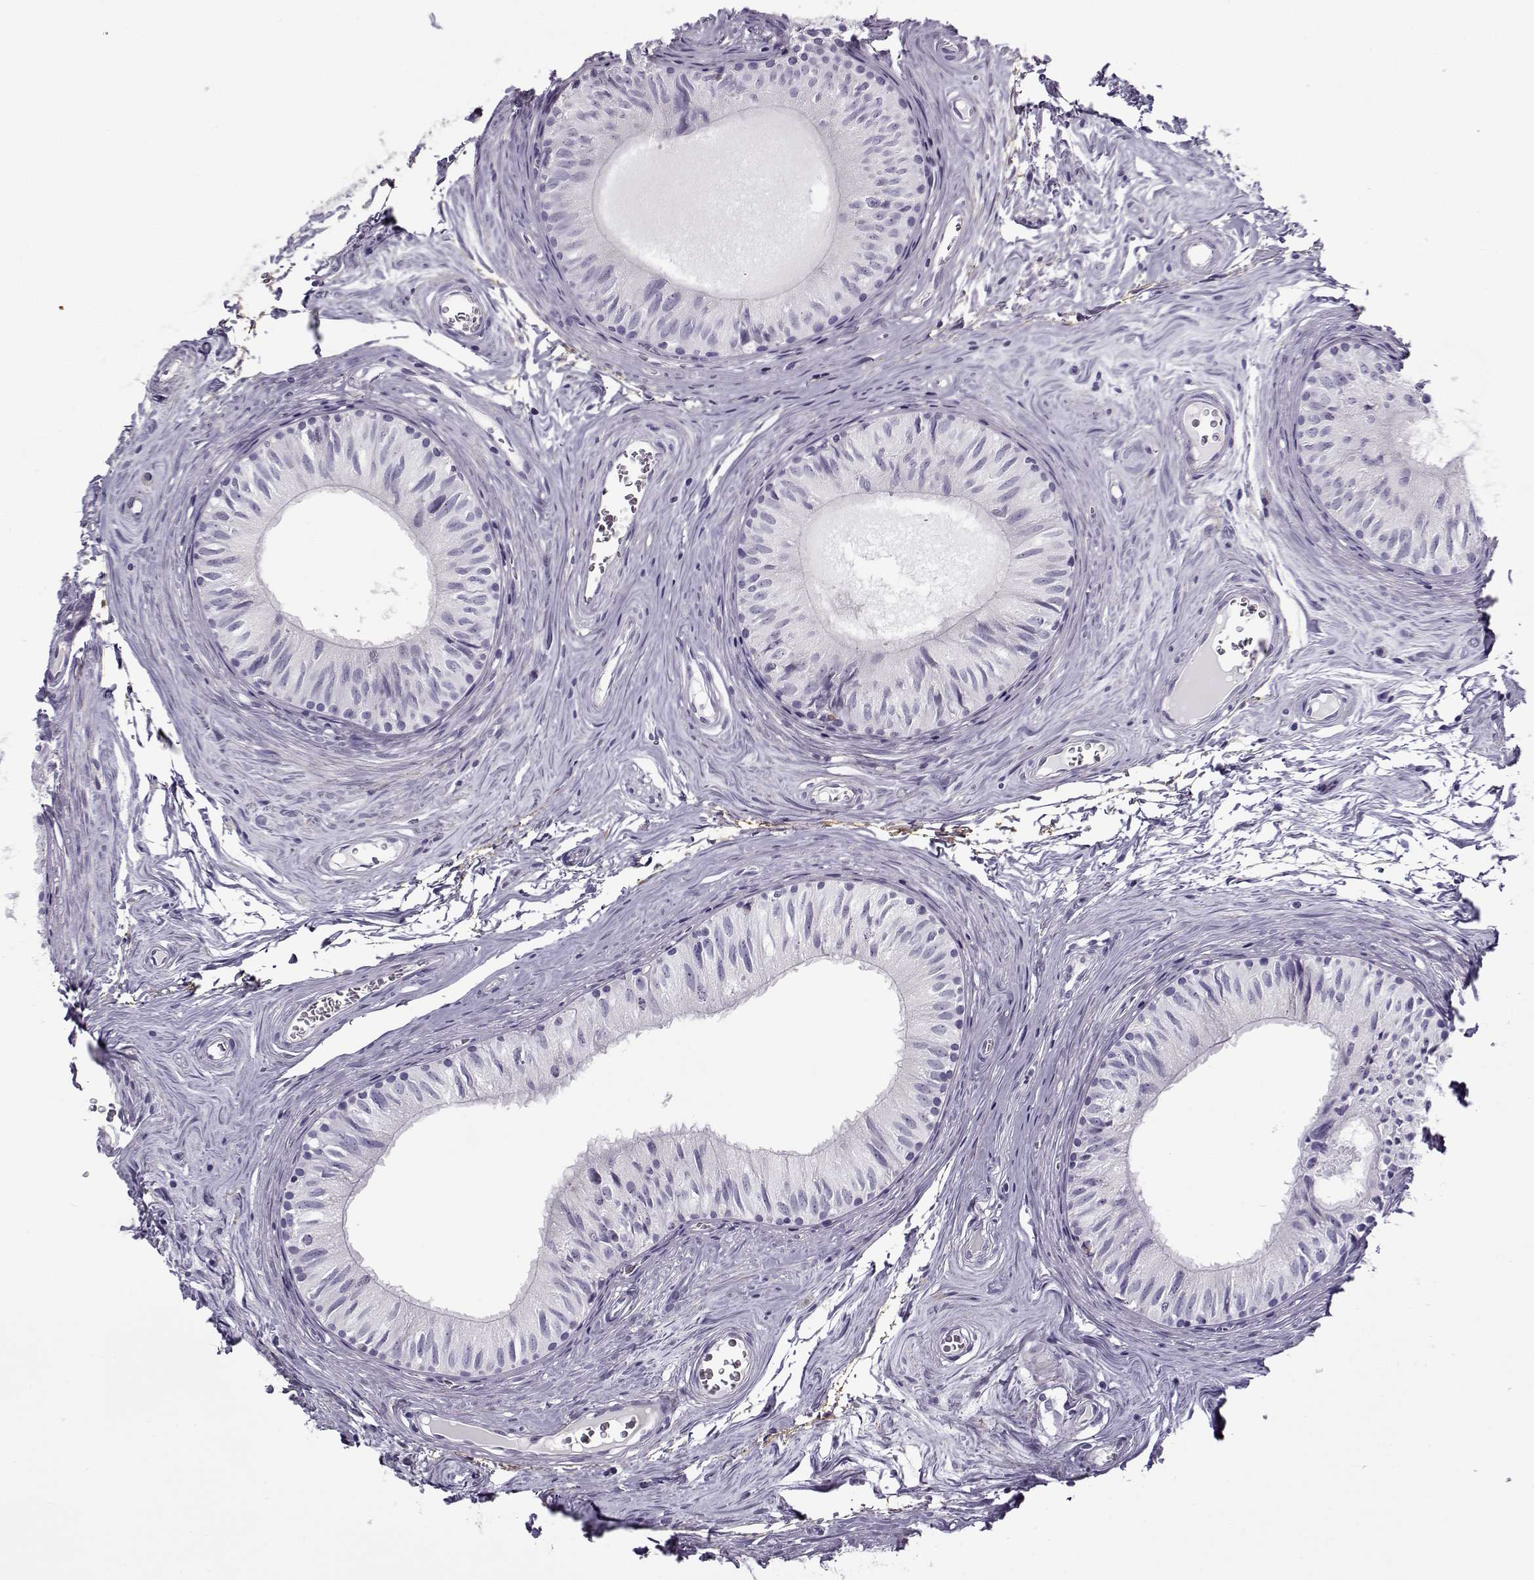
{"staining": {"intensity": "negative", "quantity": "none", "location": "none"}, "tissue": "epididymis", "cell_type": "Glandular cells", "image_type": "normal", "snomed": [{"axis": "morphology", "description": "Normal tissue, NOS"}, {"axis": "topography", "description": "Epididymis"}], "caption": "Immunohistochemical staining of benign epididymis demonstrates no significant positivity in glandular cells.", "gene": "GTSF1L", "patient": {"sex": "male", "age": 52}}